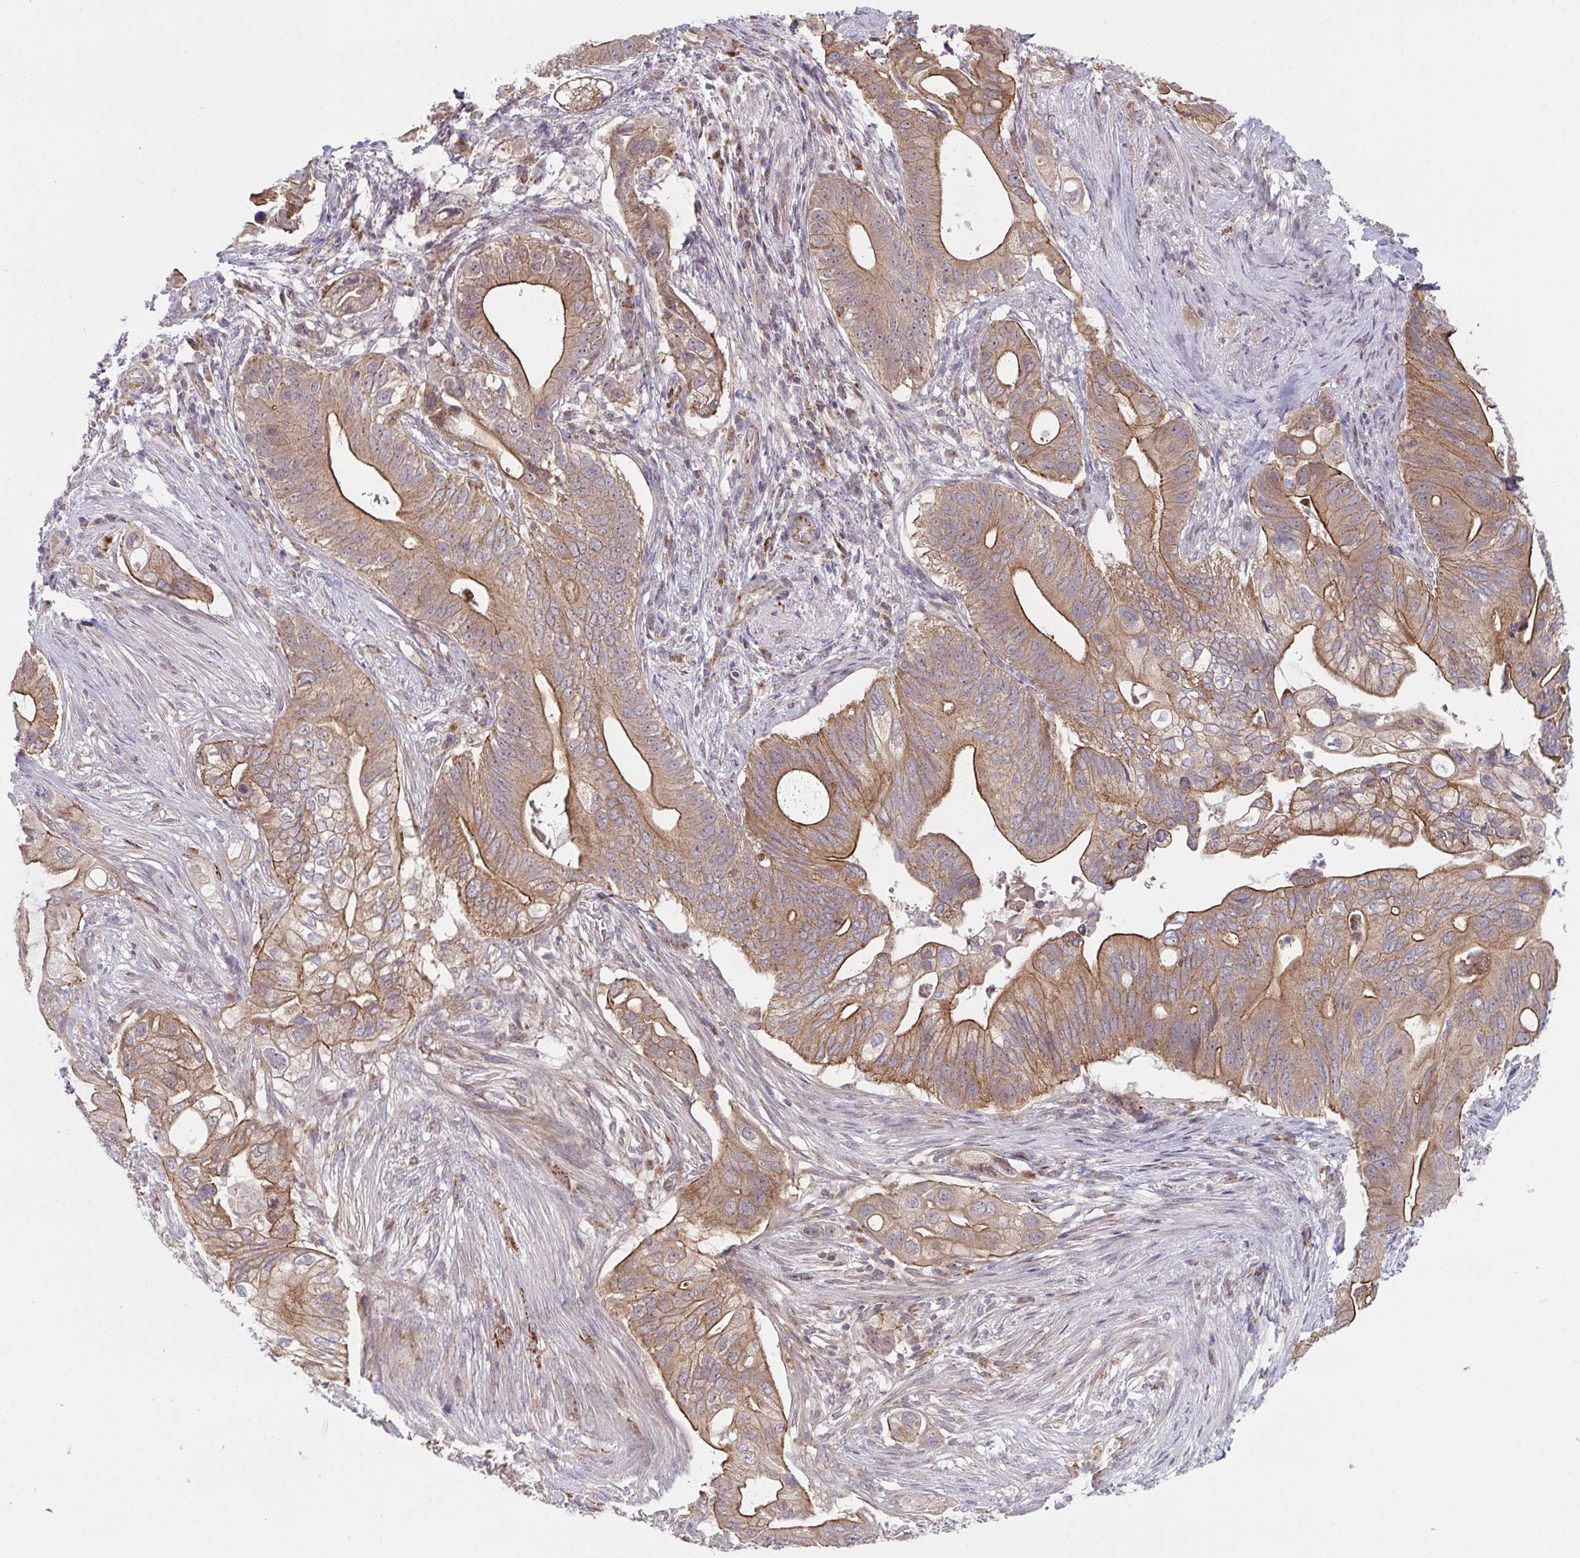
{"staining": {"intensity": "moderate", "quantity": ">75%", "location": "cytoplasmic/membranous"}, "tissue": "pancreatic cancer", "cell_type": "Tumor cells", "image_type": "cancer", "snomed": [{"axis": "morphology", "description": "Adenocarcinoma, NOS"}, {"axis": "topography", "description": "Pancreas"}], "caption": "This photomicrograph displays pancreatic adenocarcinoma stained with IHC to label a protein in brown. The cytoplasmic/membranous of tumor cells show moderate positivity for the protein. Nuclei are counter-stained blue.", "gene": "XAF1", "patient": {"sex": "female", "age": 72}}